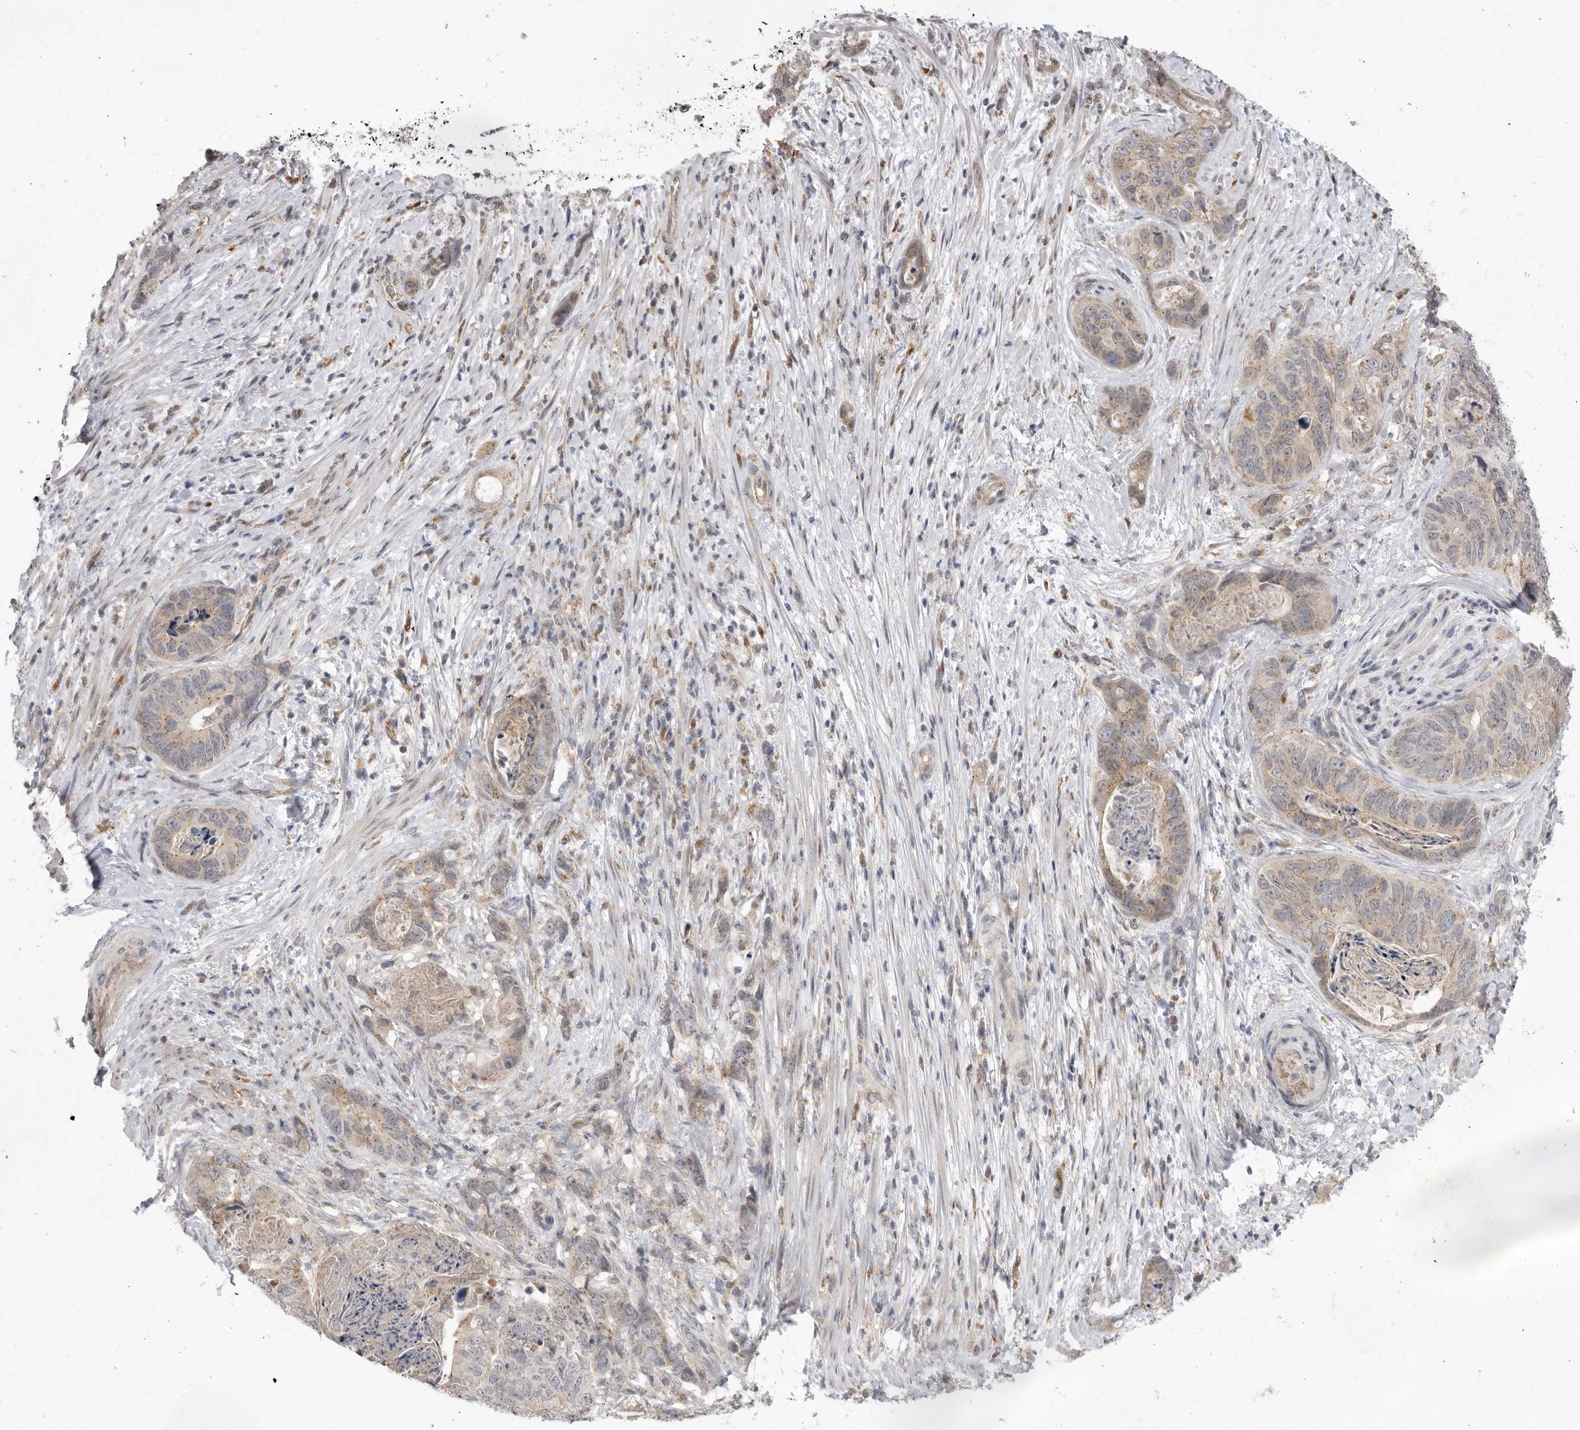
{"staining": {"intensity": "weak", "quantity": "25%-75%", "location": "cytoplasmic/membranous"}, "tissue": "stomach cancer", "cell_type": "Tumor cells", "image_type": "cancer", "snomed": [{"axis": "morphology", "description": "Normal tissue, NOS"}, {"axis": "morphology", "description": "Adenocarcinoma, NOS"}, {"axis": "topography", "description": "Stomach"}], "caption": "Stomach cancer stained with DAB immunohistochemistry exhibits low levels of weak cytoplasmic/membranous expression in about 25%-75% of tumor cells. (DAB IHC with brightfield microscopy, high magnification).", "gene": "TLR3", "patient": {"sex": "female", "age": 89}}